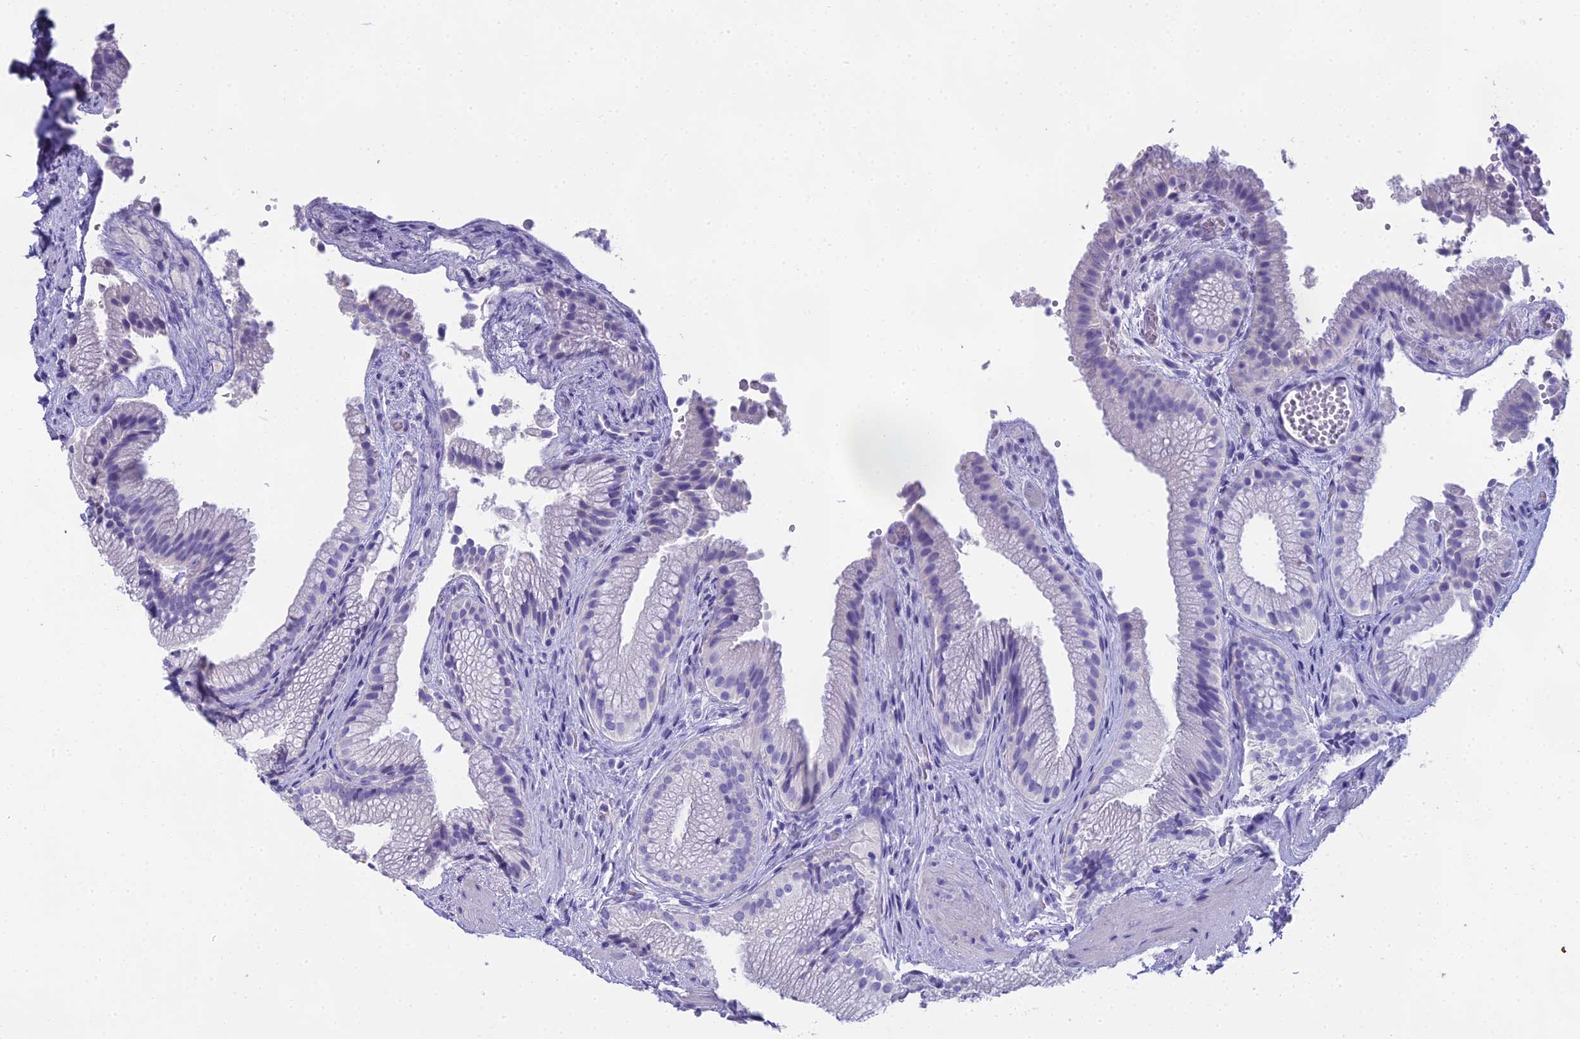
{"staining": {"intensity": "negative", "quantity": "none", "location": "none"}, "tissue": "gallbladder", "cell_type": "Glandular cells", "image_type": "normal", "snomed": [{"axis": "morphology", "description": "Normal tissue, NOS"}, {"axis": "morphology", "description": "Inflammation, NOS"}, {"axis": "topography", "description": "Gallbladder"}], "caption": "Normal gallbladder was stained to show a protein in brown. There is no significant staining in glandular cells.", "gene": "UNC80", "patient": {"sex": "male", "age": 51}}